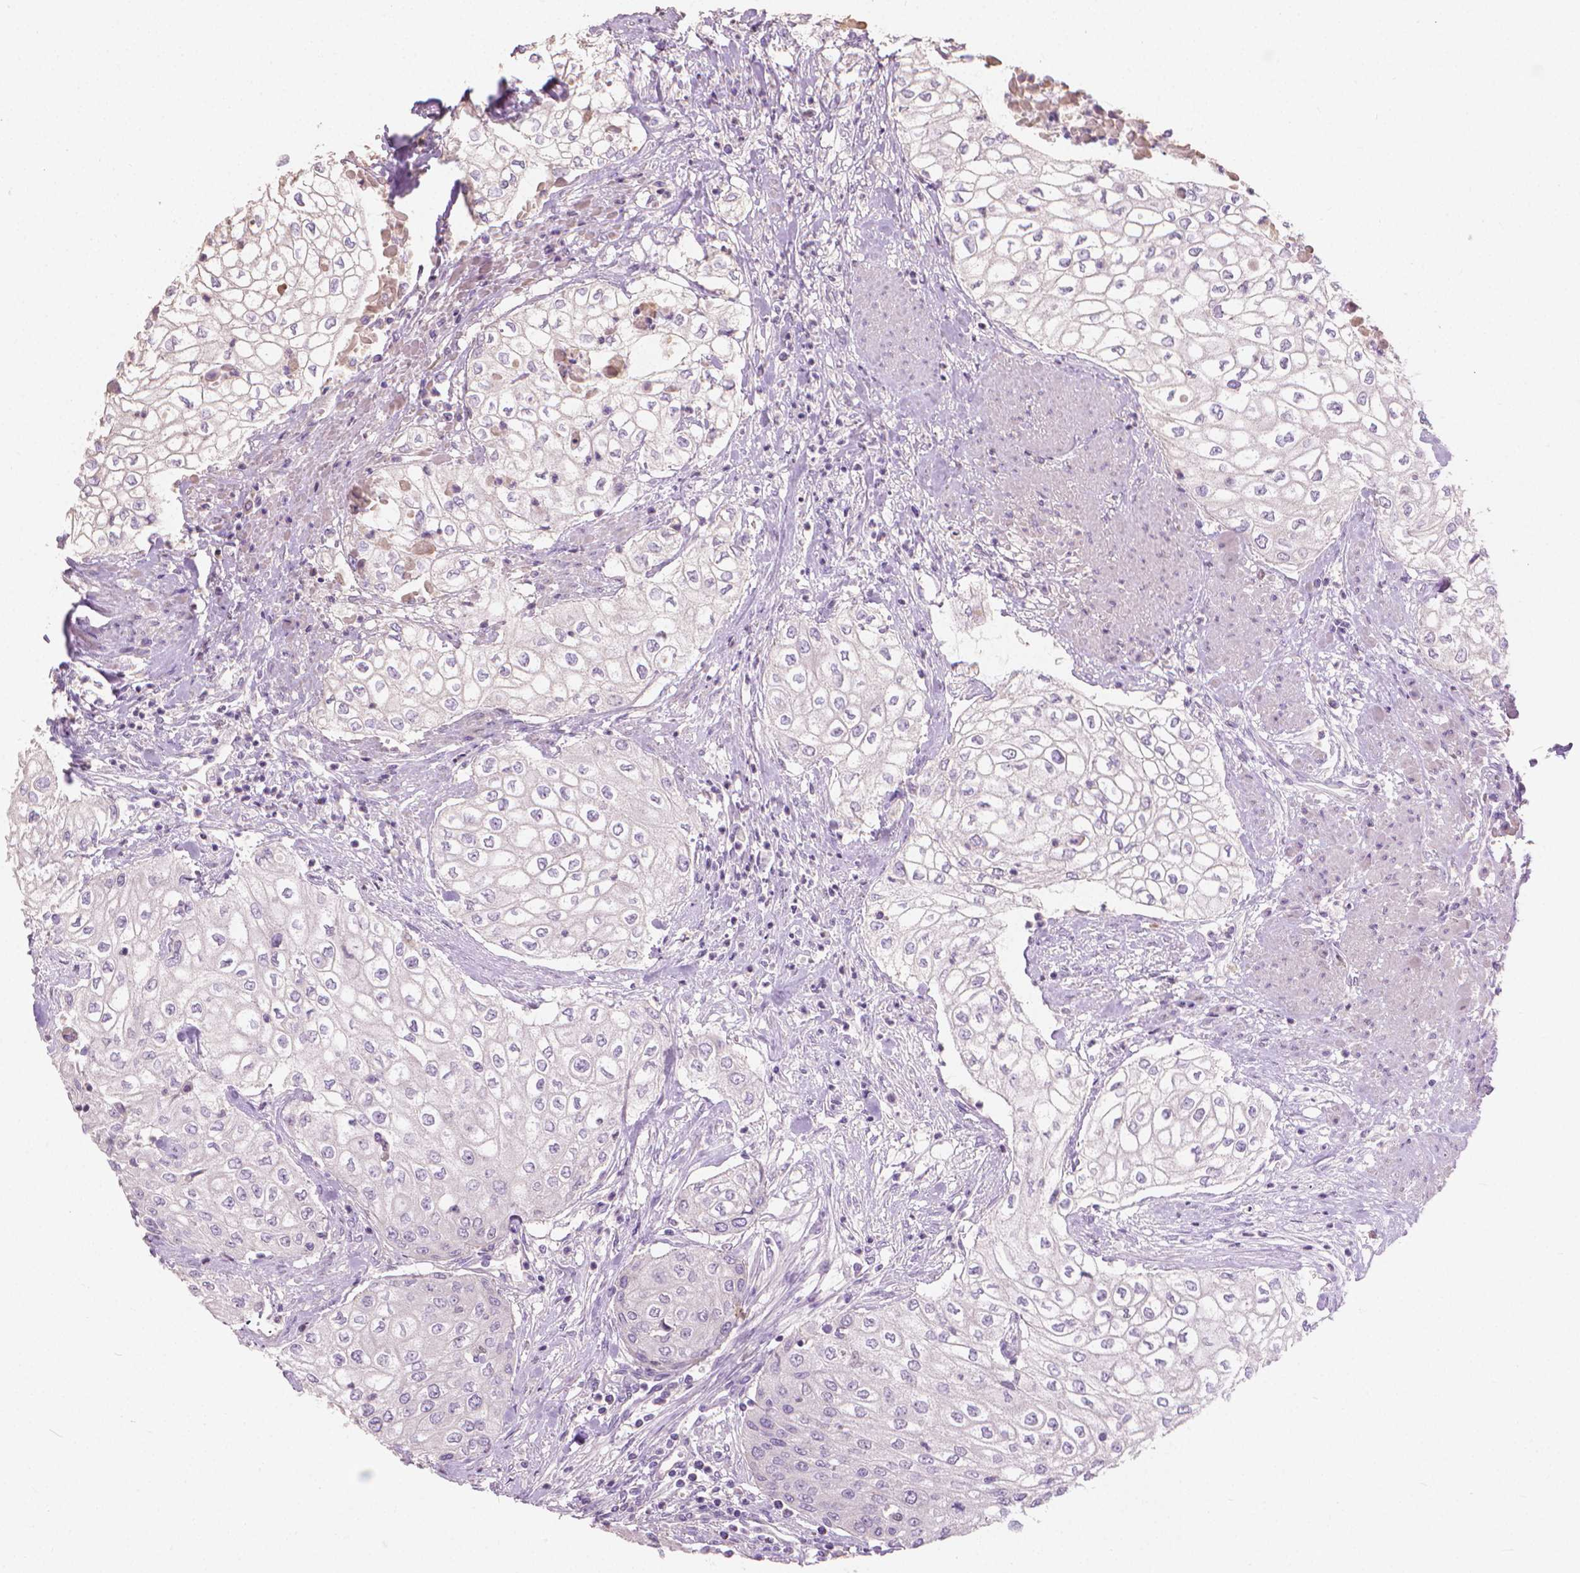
{"staining": {"intensity": "negative", "quantity": "none", "location": "none"}, "tissue": "urothelial cancer", "cell_type": "Tumor cells", "image_type": "cancer", "snomed": [{"axis": "morphology", "description": "Urothelial carcinoma, High grade"}, {"axis": "topography", "description": "Urinary bladder"}], "caption": "A high-resolution image shows immunohistochemistry staining of urothelial cancer, which displays no significant expression in tumor cells. (Immunohistochemistry, brightfield microscopy, high magnification).", "gene": "CABCOCO1", "patient": {"sex": "male", "age": 62}}